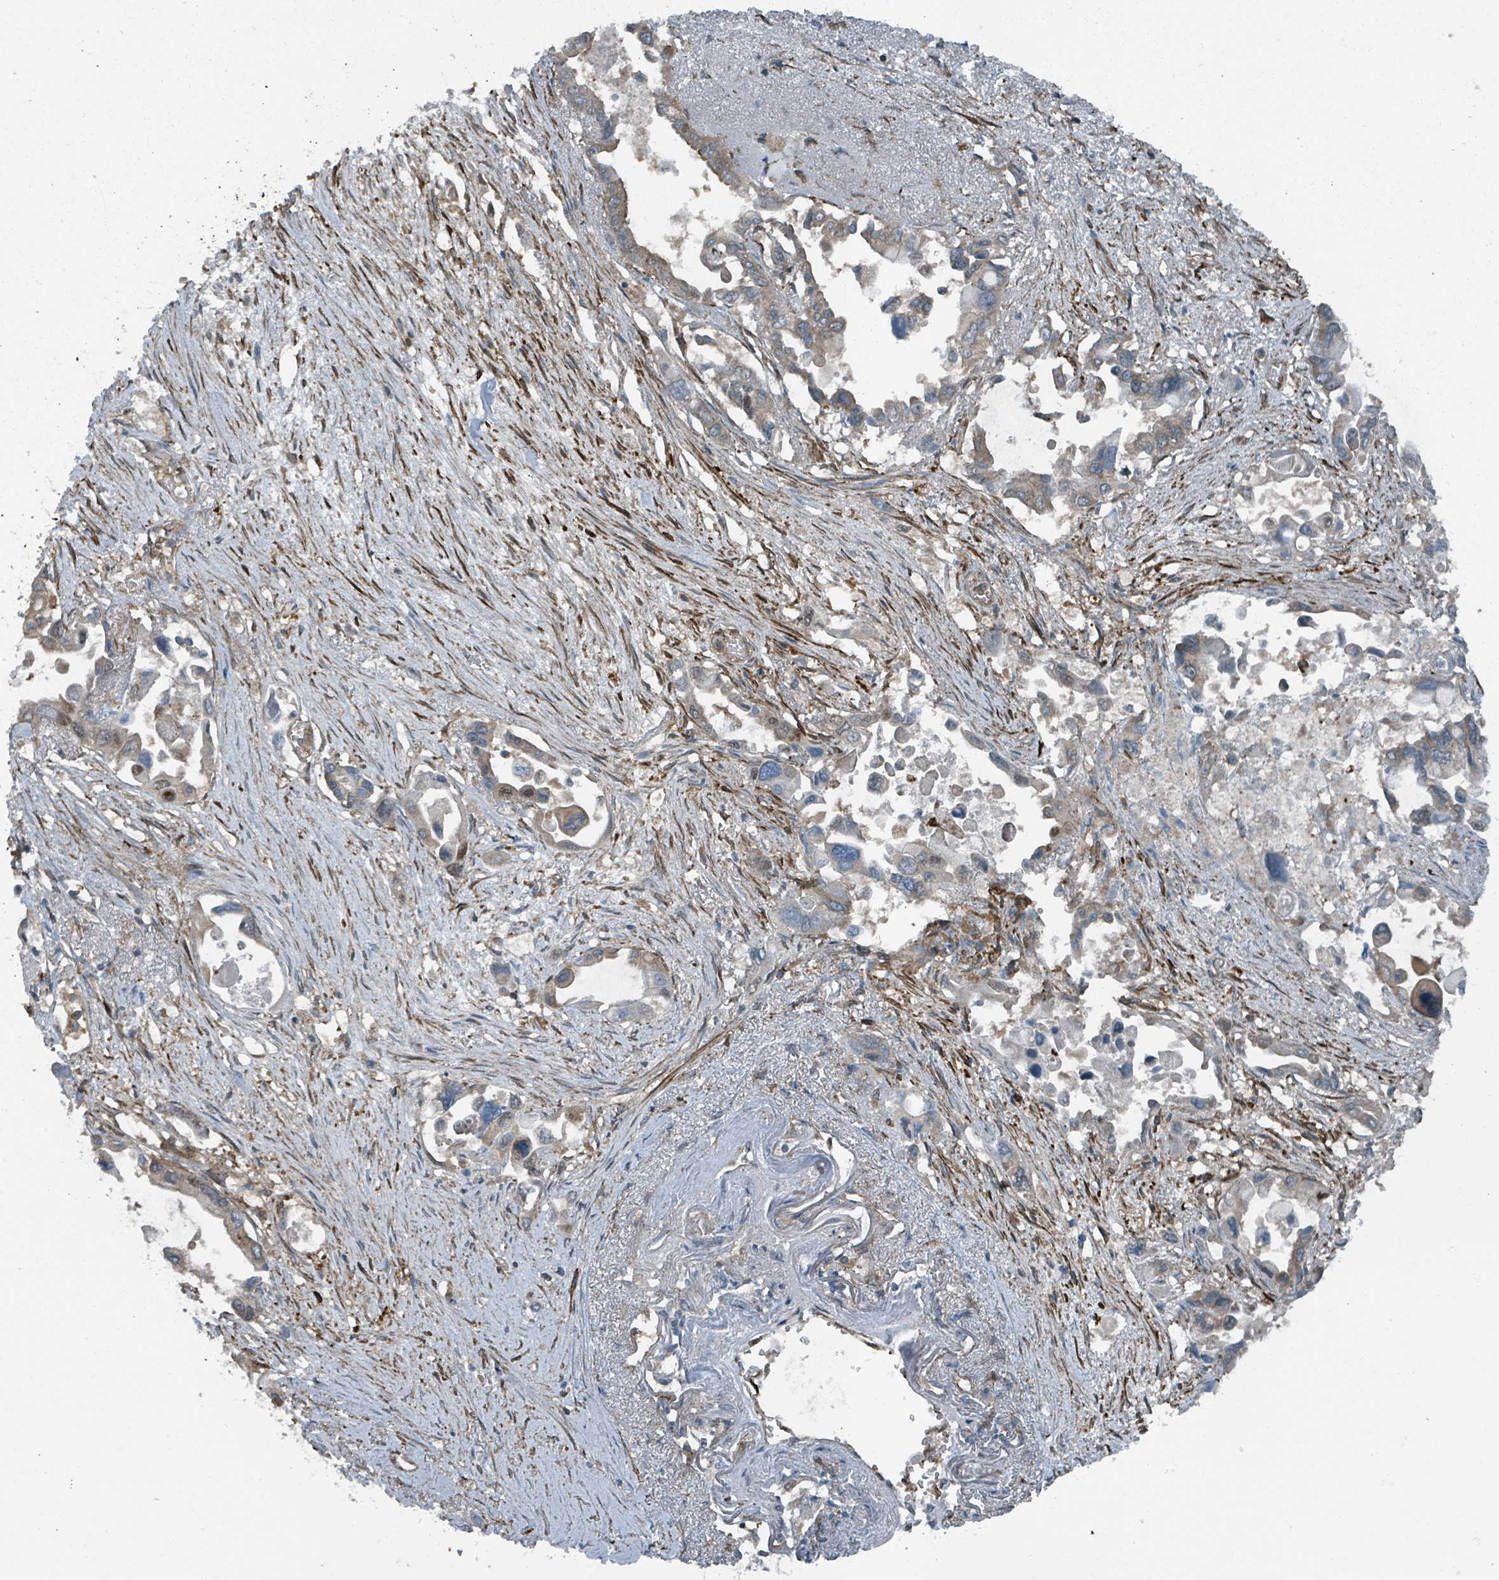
{"staining": {"intensity": "weak", "quantity": "25%-75%", "location": "cytoplasmic/membranous"}, "tissue": "pancreatic cancer", "cell_type": "Tumor cells", "image_type": "cancer", "snomed": [{"axis": "morphology", "description": "Adenocarcinoma, NOS"}, {"axis": "topography", "description": "Pancreas"}], "caption": "Immunohistochemistry (IHC) (DAB (3,3'-diaminobenzidine)) staining of pancreatic adenocarcinoma reveals weak cytoplasmic/membranous protein expression in about 25%-75% of tumor cells.", "gene": "RHPN2", "patient": {"sex": "male", "age": 92}}